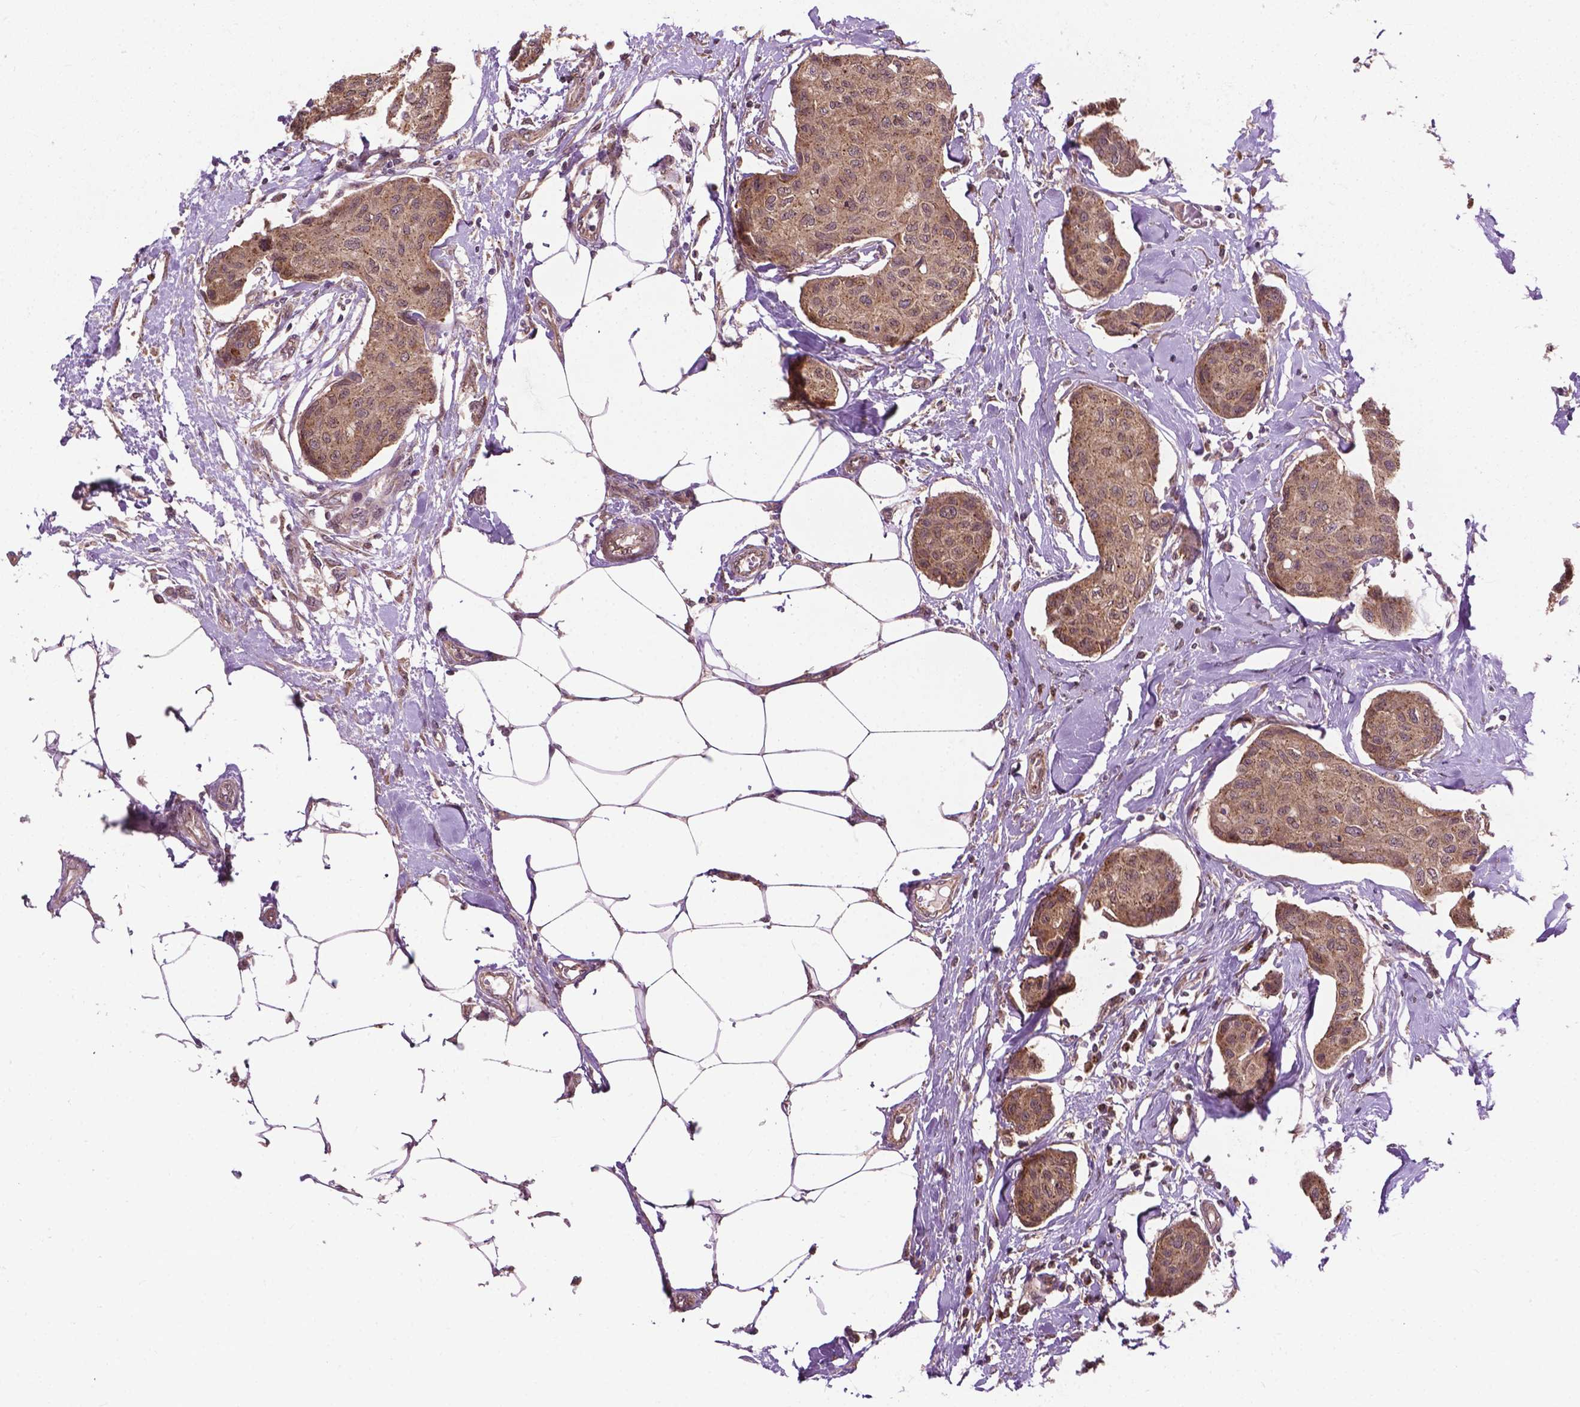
{"staining": {"intensity": "moderate", "quantity": ">75%", "location": "cytoplasmic/membranous"}, "tissue": "breast cancer", "cell_type": "Tumor cells", "image_type": "cancer", "snomed": [{"axis": "morphology", "description": "Duct carcinoma"}, {"axis": "topography", "description": "Breast"}], "caption": "Breast intraductal carcinoma stained for a protein reveals moderate cytoplasmic/membranous positivity in tumor cells. (DAB IHC with brightfield microscopy, high magnification).", "gene": "PPP1CB", "patient": {"sex": "female", "age": 80}}